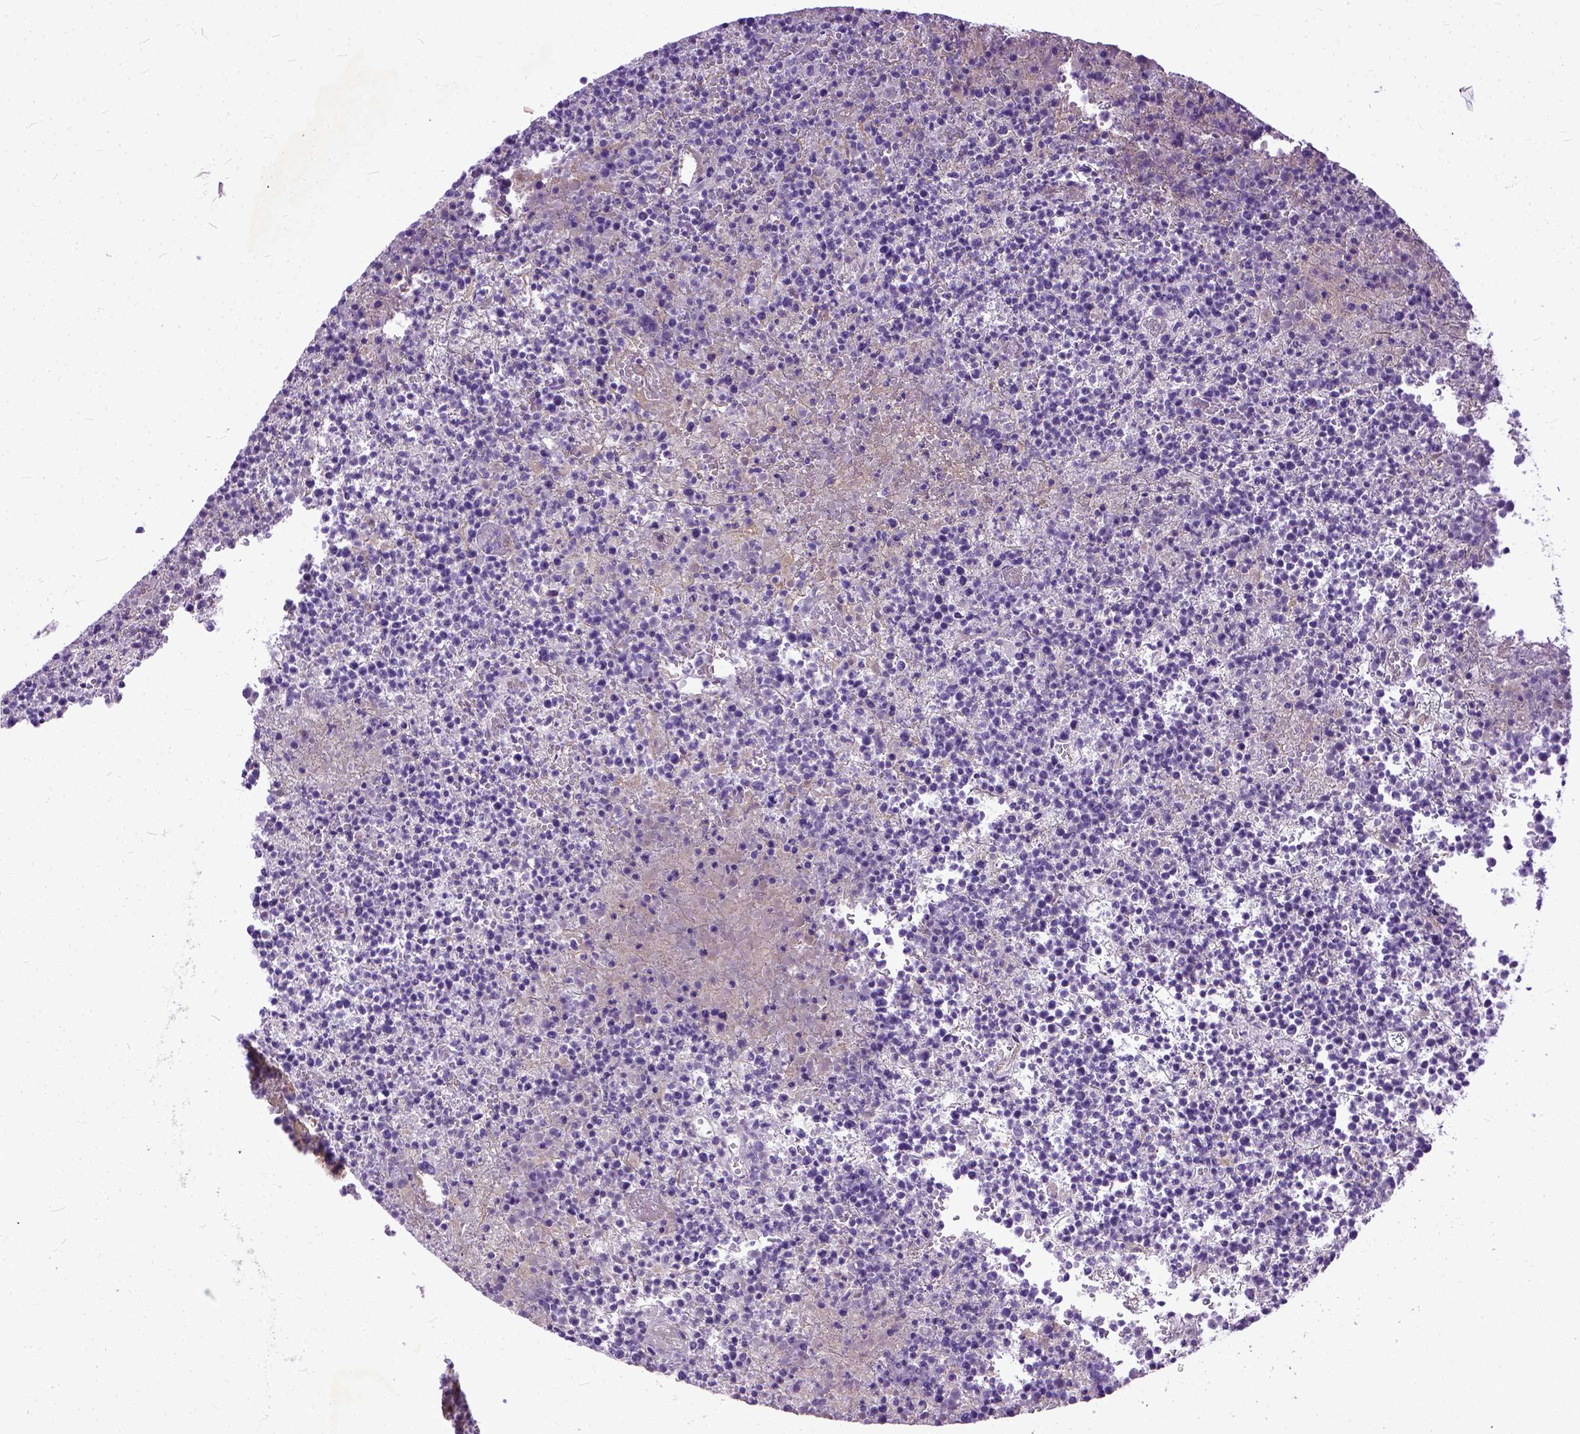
{"staining": {"intensity": "negative", "quantity": "none", "location": "none"}, "tissue": "lymphoma", "cell_type": "Tumor cells", "image_type": "cancer", "snomed": [{"axis": "morphology", "description": "Malignant lymphoma, non-Hodgkin's type, High grade"}, {"axis": "topography", "description": "Lymph node"}], "caption": "This is a histopathology image of immunohistochemistry staining of malignant lymphoma, non-Hodgkin's type (high-grade), which shows no expression in tumor cells.", "gene": "ADGRF1", "patient": {"sex": "male", "age": 13}}